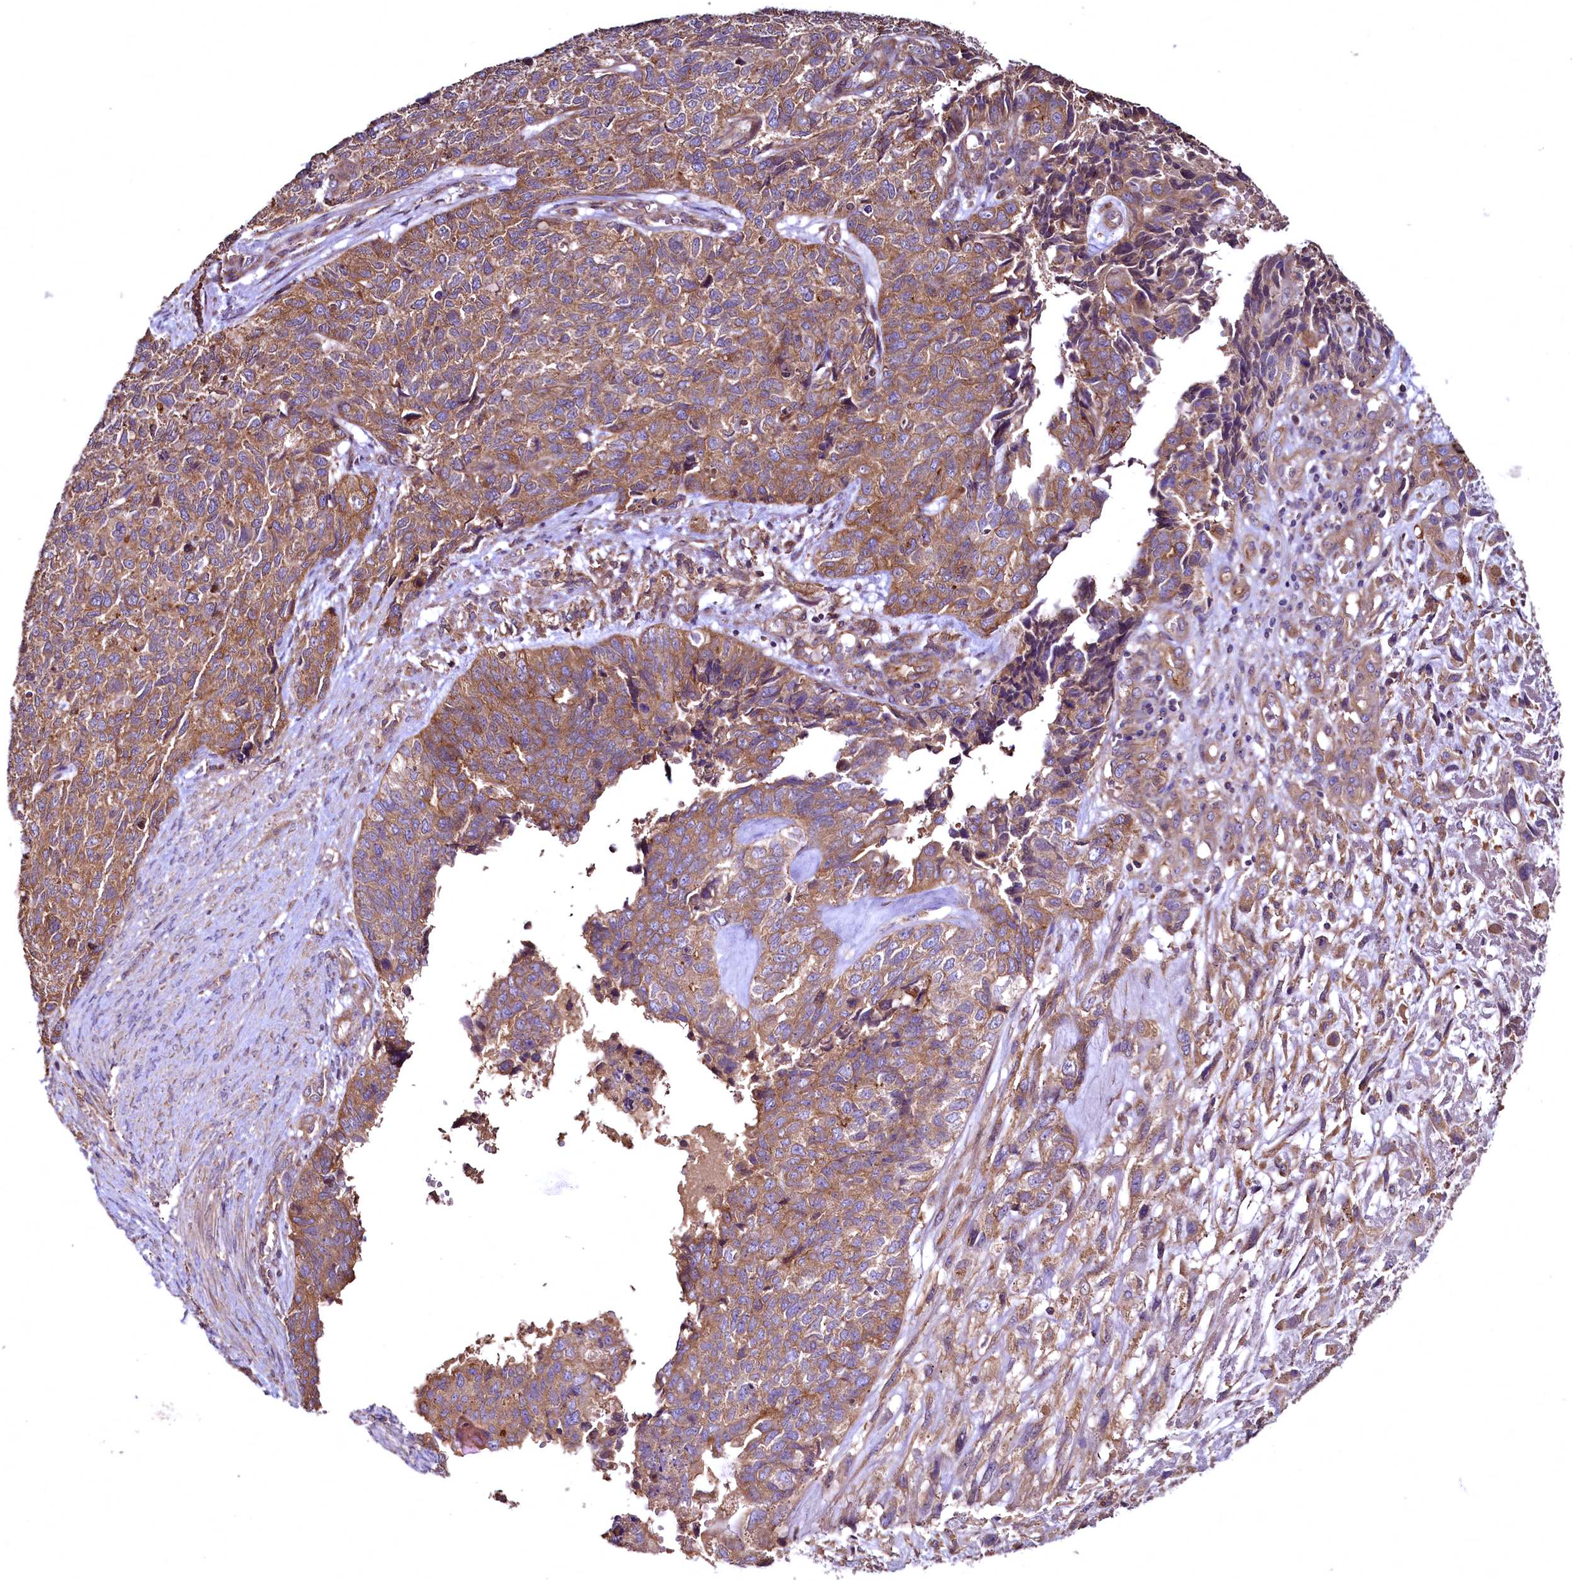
{"staining": {"intensity": "moderate", "quantity": ">75%", "location": "cytoplasmic/membranous"}, "tissue": "cervical cancer", "cell_type": "Tumor cells", "image_type": "cancer", "snomed": [{"axis": "morphology", "description": "Squamous cell carcinoma, NOS"}, {"axis": "topography", "description": "Cervix"}], "caption": "Tumor cells reveal medium levels of moderate cytoplasmic/membranous staining in about >75% of cells in cervical cancer.", "gene": "TBCEL", "patient": {"sex": "female", "age": 63}}